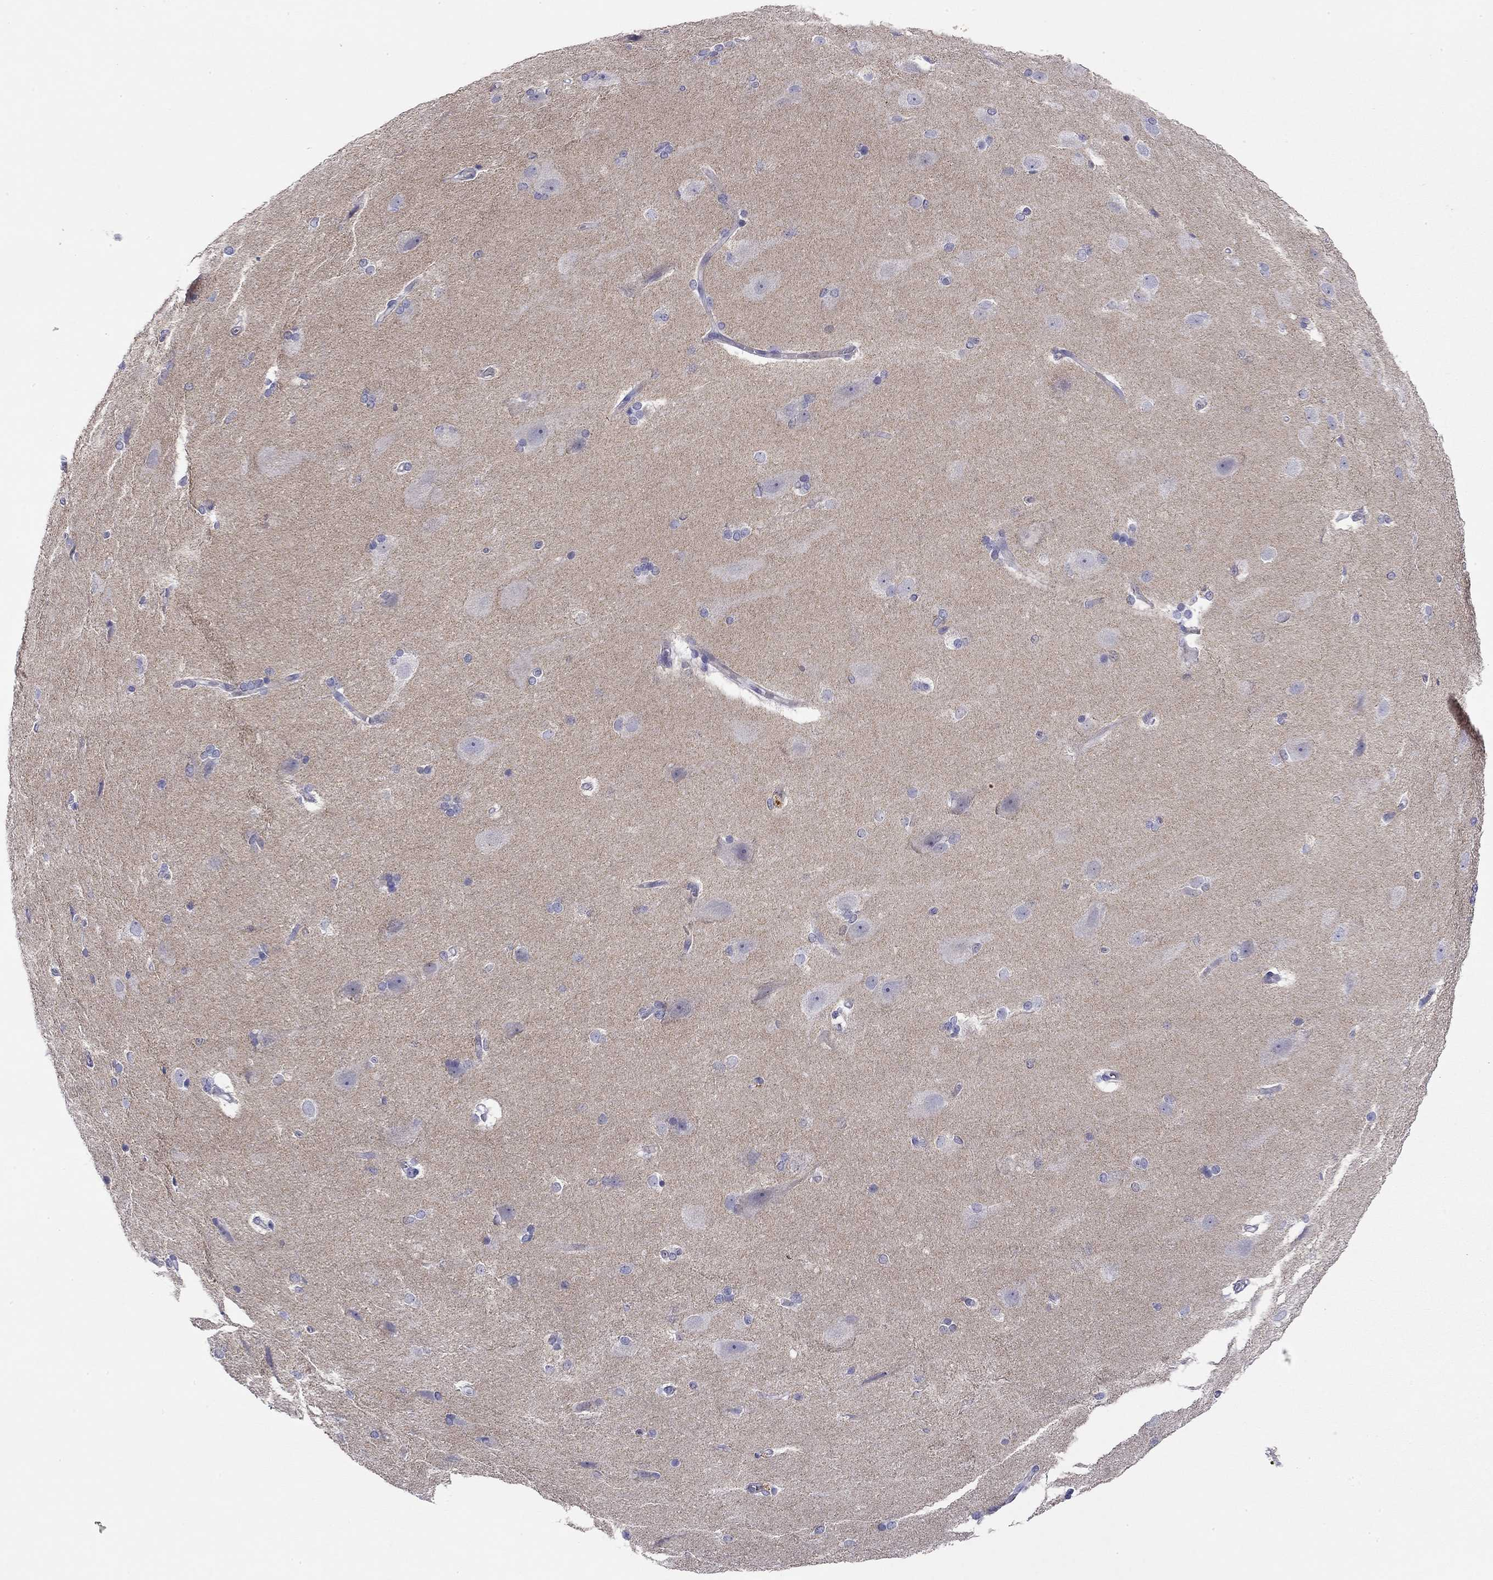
{"staining": {"intensity": "negative", "quantity": "none", "location": "none"}, "tissue": "hippocampus", "cell_type": "Glial cells", "image_type": "normal", "snomed": [{"axis": "morphology", "description": "Normal tissue, NOS"}, {"axis": "topography", "description": "Cerebral cortex"}, {"axis": "topography", "description": "Hippocampus"}], "caption": "A high-resolution histopathology image shows immunohistochemistry staining of benign hippocampus, which shows no significant expression in glial cells. The staining is performed using DAB (3,3'-diaminobenzidine) brown chromogen with nuclei counter-stained in using hematoxylin.", "gene": "RTL1", "patient": {"sex": "female", "age": 19}}